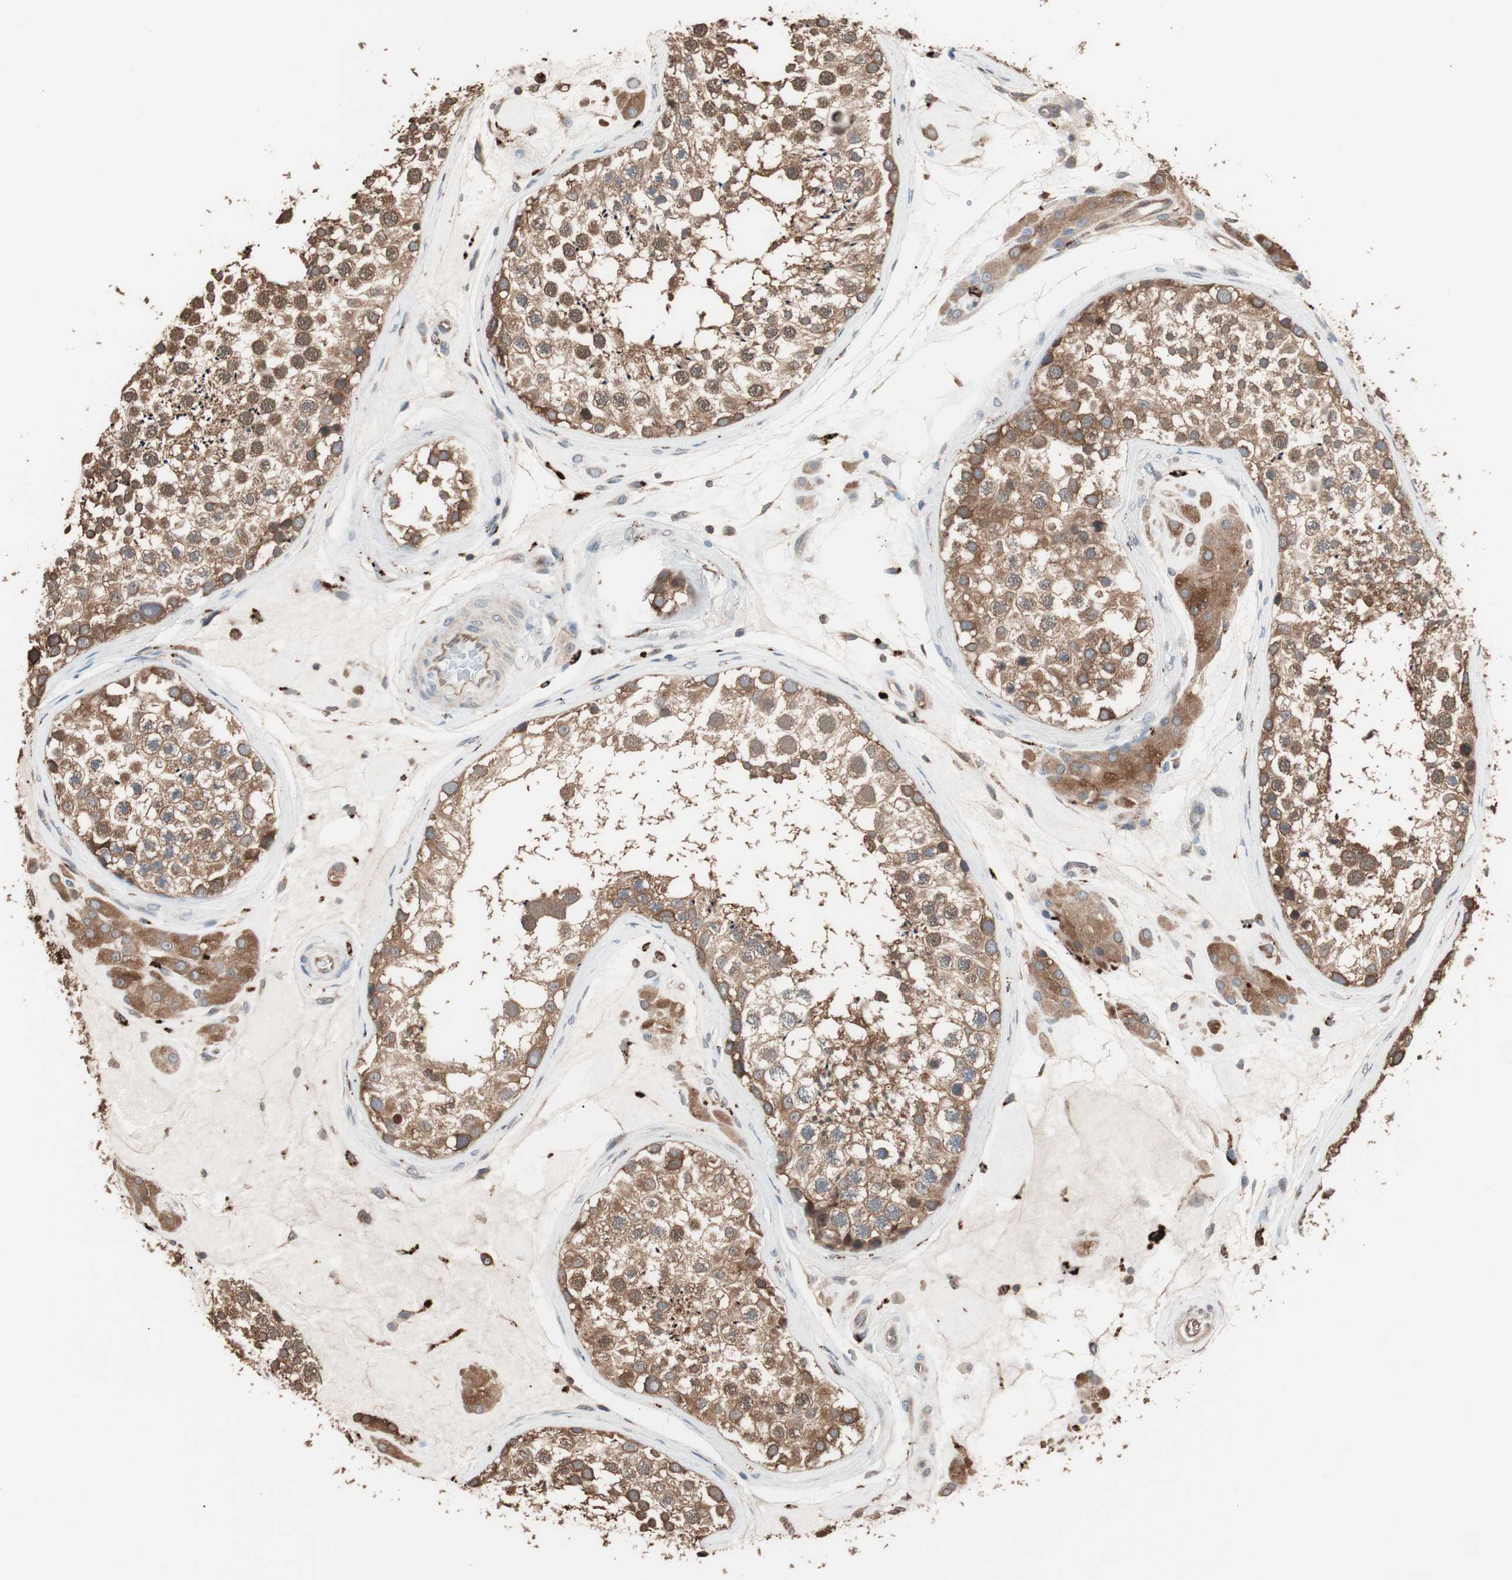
{"staining": {"intensity": "strong", "quantity": ">75%", "location": "cytoplasmic/membranous"}, "tissue": "testis", "cell_type": "Cells in seminiferous ducts", "image_type": "normal", "snomed": [{"axis": "morphology", "description": "Normal tissue, NOS"}, {"axis": "topography", "description": "Testis"}], "caption": "An image showing strong cytoplasmic/membranous expression in approximately >75% of cells in seminiferous ducts in benign testis, as visualized by brown immunohistochemical staining.", "gene": "CCT3", "patient": {"sex": "male", "age": 46}}